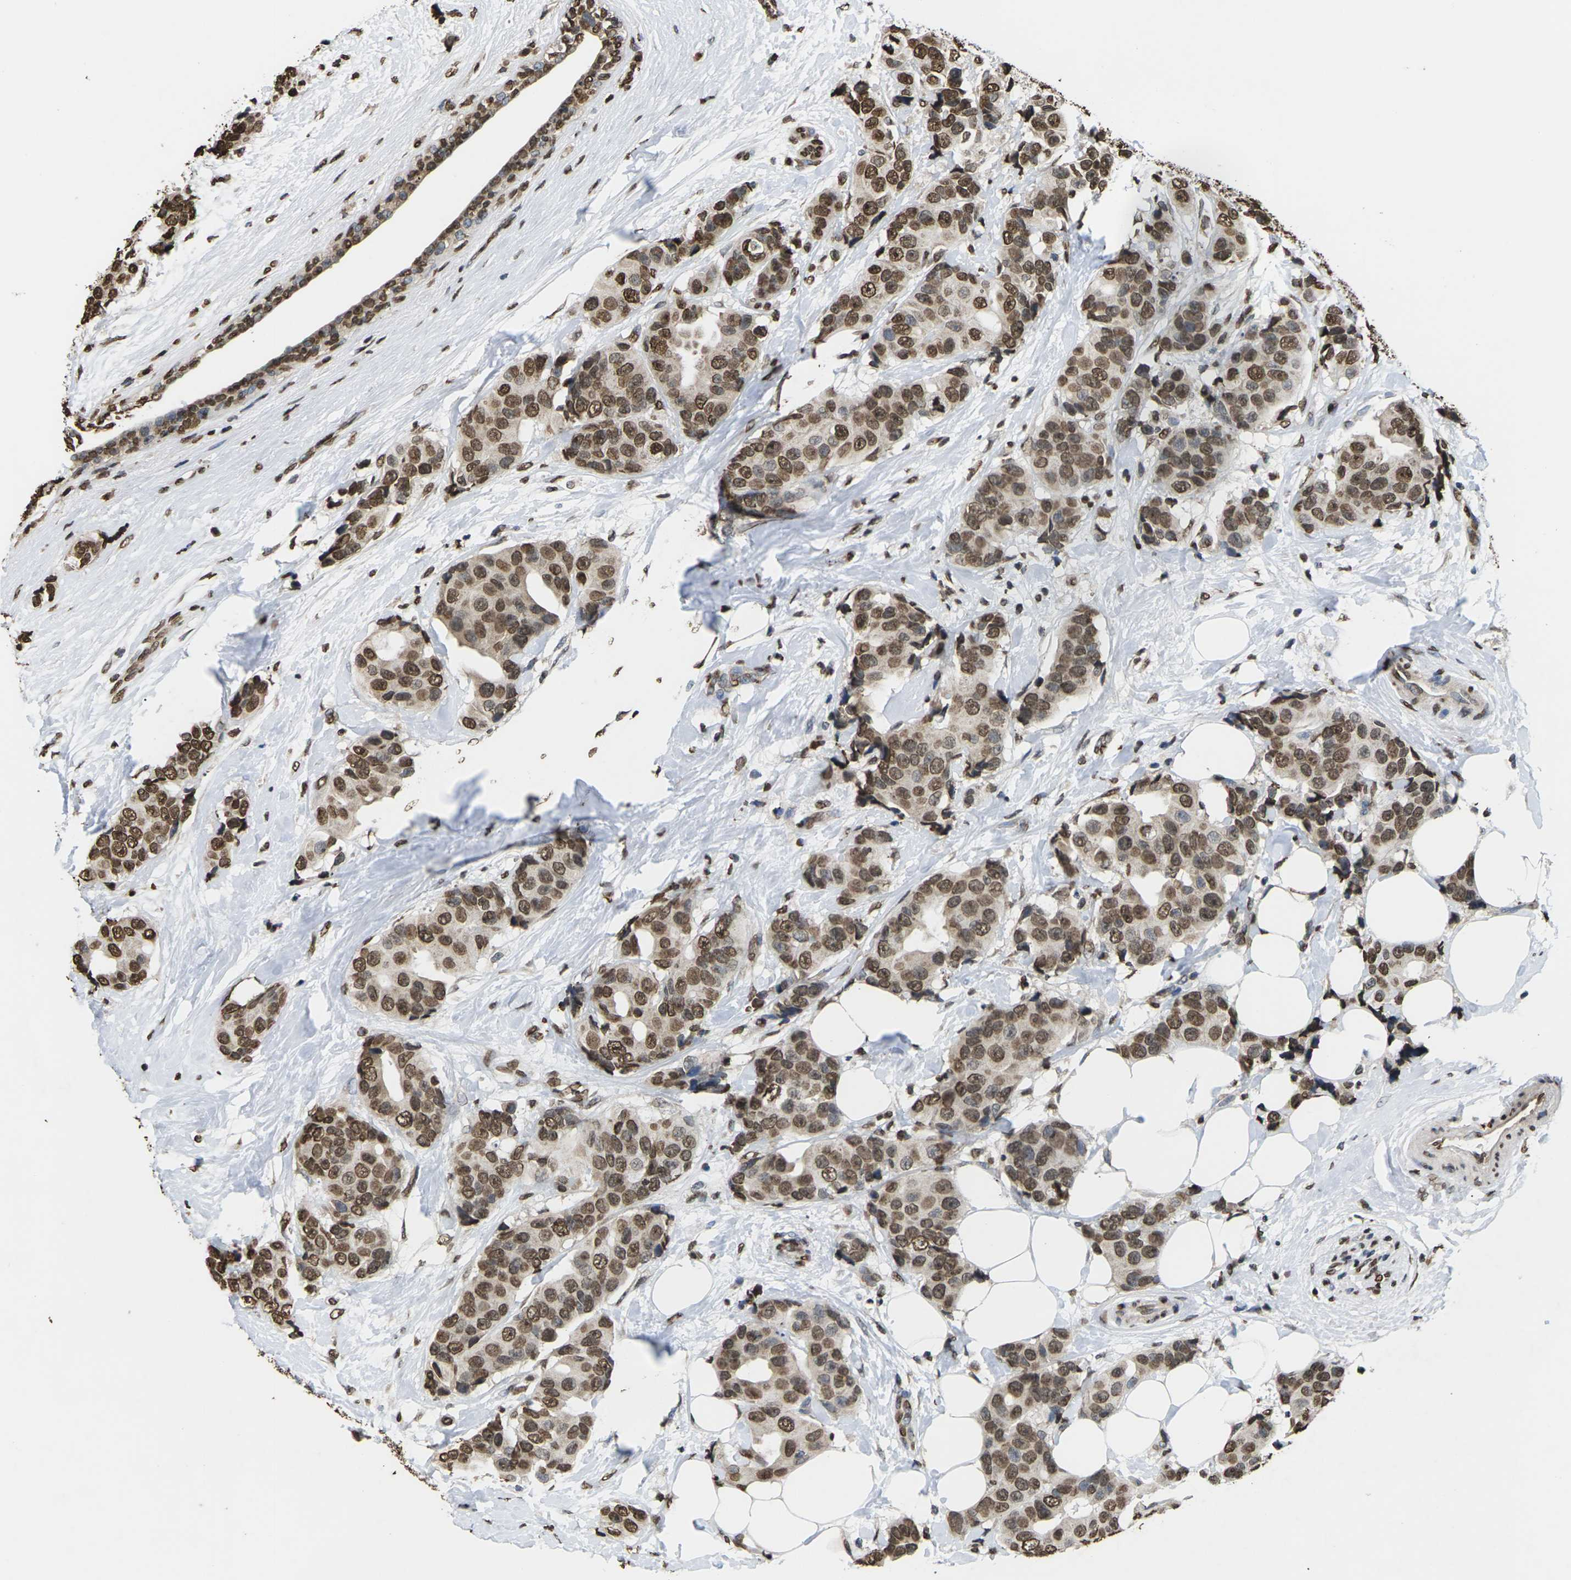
{"staining": {"intensity": "strong", "quantity": ">75%", "location": "nuclear"}, "tissue": "breast cancer", "cell_type": "Tumor cells", "image_type": "cancer", "snomed": [{"axis": "morphology", "description": "Normal tissue, NOS"}, {"axis": "morphology", "description": "Duct carcinoma"}, {"axis": "topography", "description": "Breast"}], "caption": "Immunohistochemistry image of neoplastic tissue: intraductal carcinoma (breast) stained using IHC displays high levels of strong protein expression localized specifically in the nuclear of tumor cells, appearing as a nuclear brown color.", "gene": "EMSY", "patient": {"sex": "female", "age": 39}}